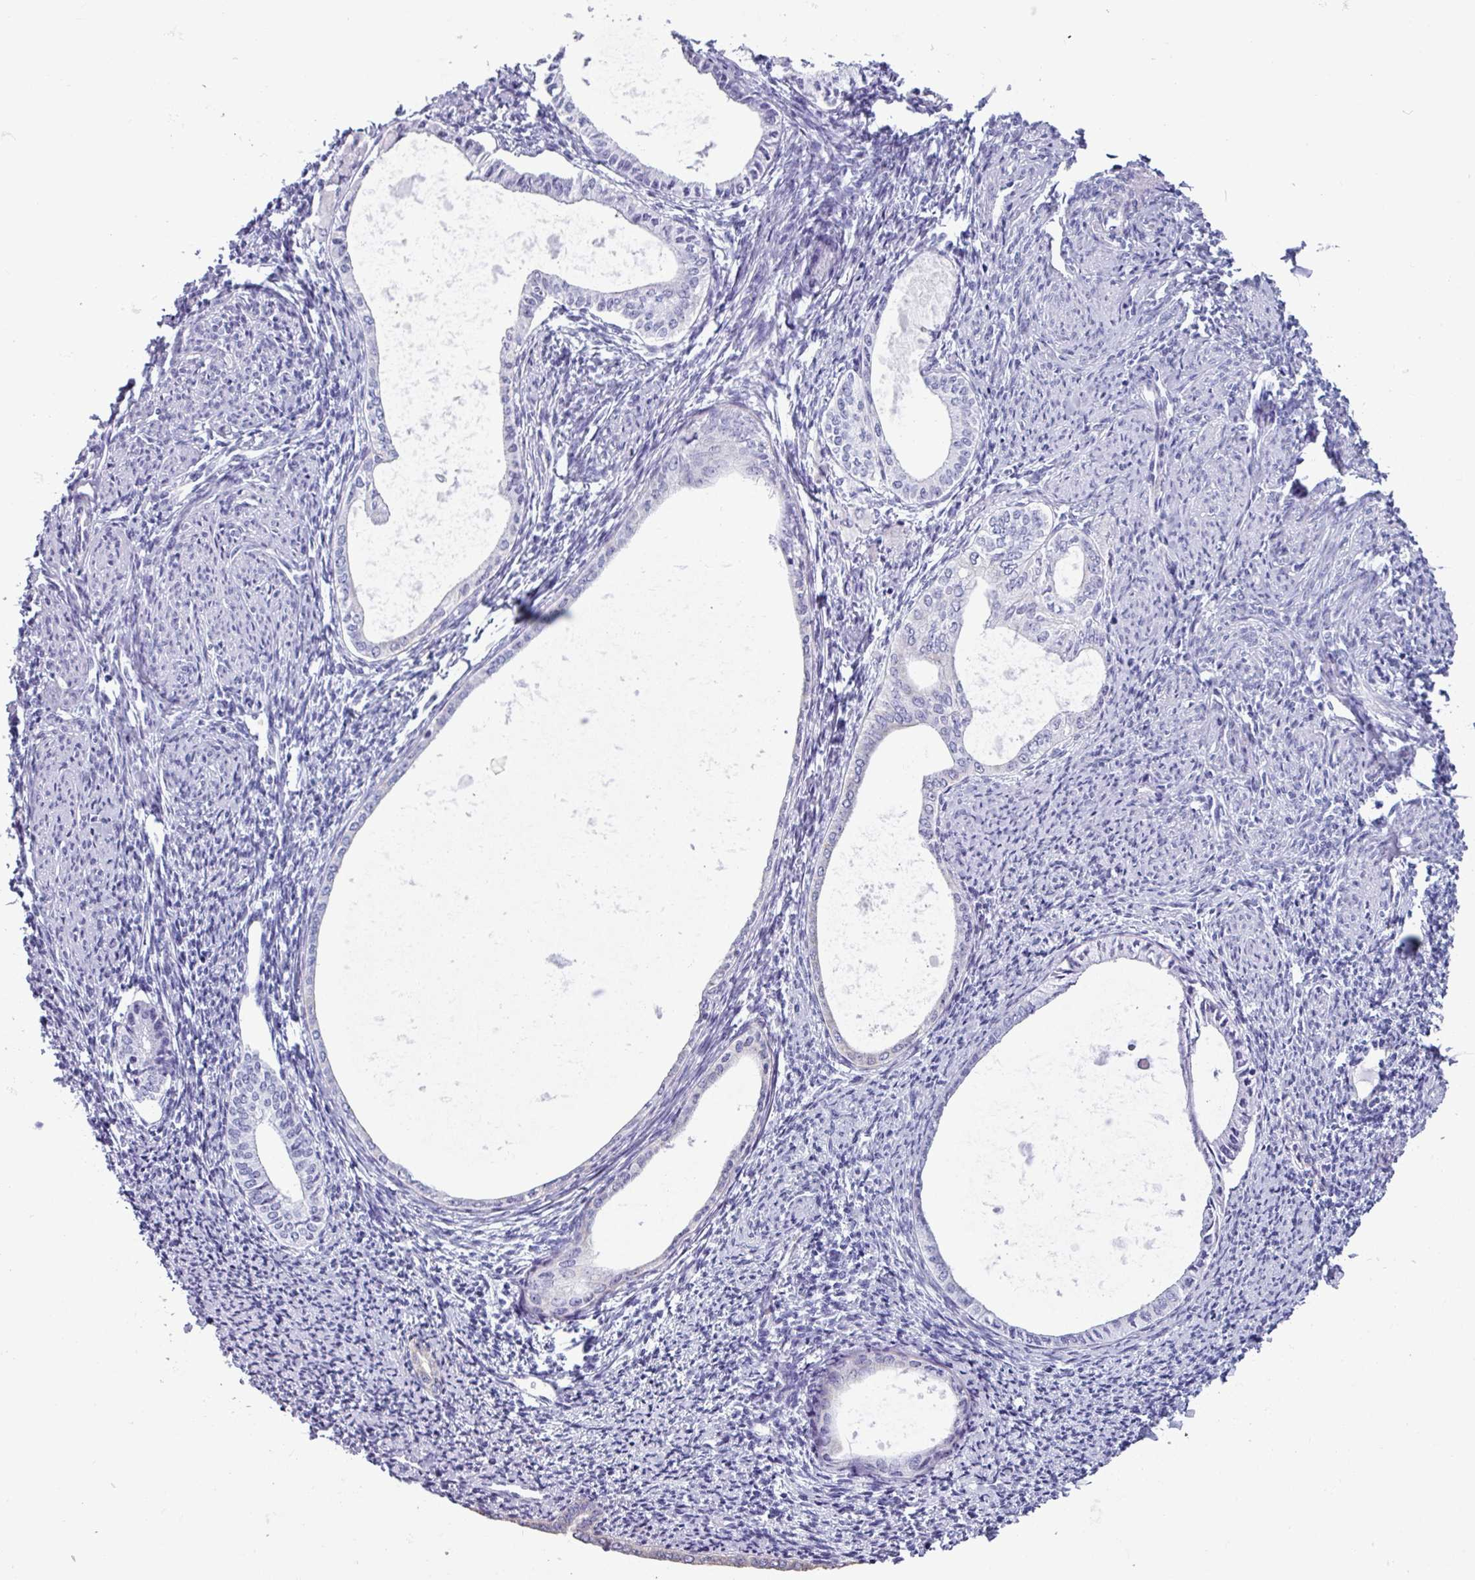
{"staining": {"intensity": "negative", "quantity": "none", "location": "none"}, "tissue": "endometrium", "cell_type": "Cells in endometrial stroma", "image_type": "normal", "snomed": [{"axis": "morphology", "description": "Normal tissue, NOS"}, {"axis": "topography", "description": "Endometrium"}], "caption": "High power microscopy micrograph of an immunohistochemistry photomicrograph of benign endometrium, revealing no significant positivity in cells in endometrial stroma.", "gene": "CAMK1", "patient": {"sex": "female", "age": 63}}